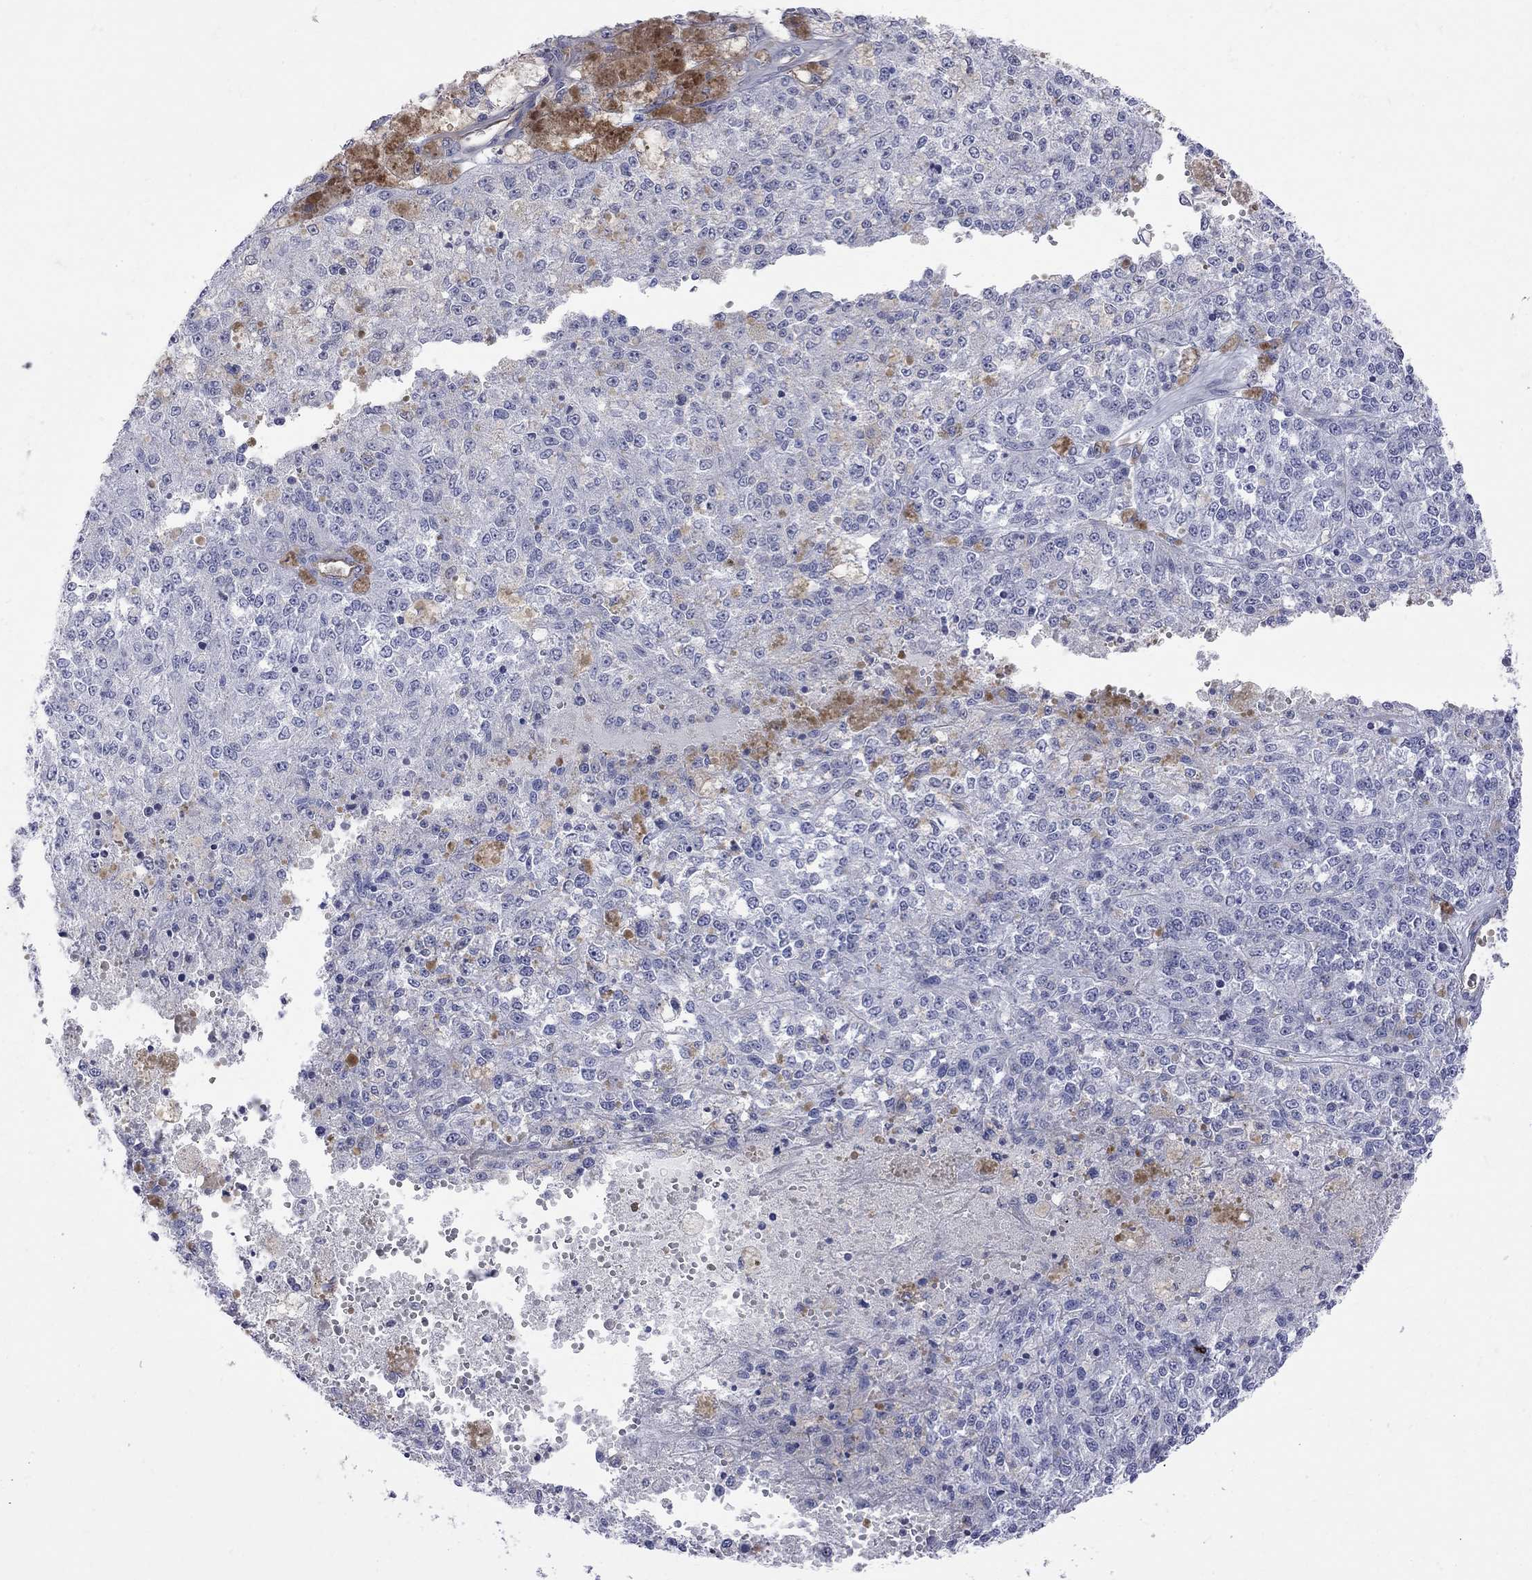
{"staining": {"intensity": "negative", "quantity": "none", "location": "none"}, "tissue": "melanoma", "cell_type": "Tumor cells", "image_type": "cancer", "snomed": [{"axis": "morphology", "description": "Malignant melanoma, Metastatic site"}, {"axis": "topography", "description": "Lymph node"}], "caption": "This histopathology image is of malignant melanoma (metastatic site) stained with immunohistochemistry to label a protein in brown with the nuclei are counter-stained blue. There is no expression in tumor cells.", "gene": "ABI3", "patient": {"sex": "female", "age": 64}}